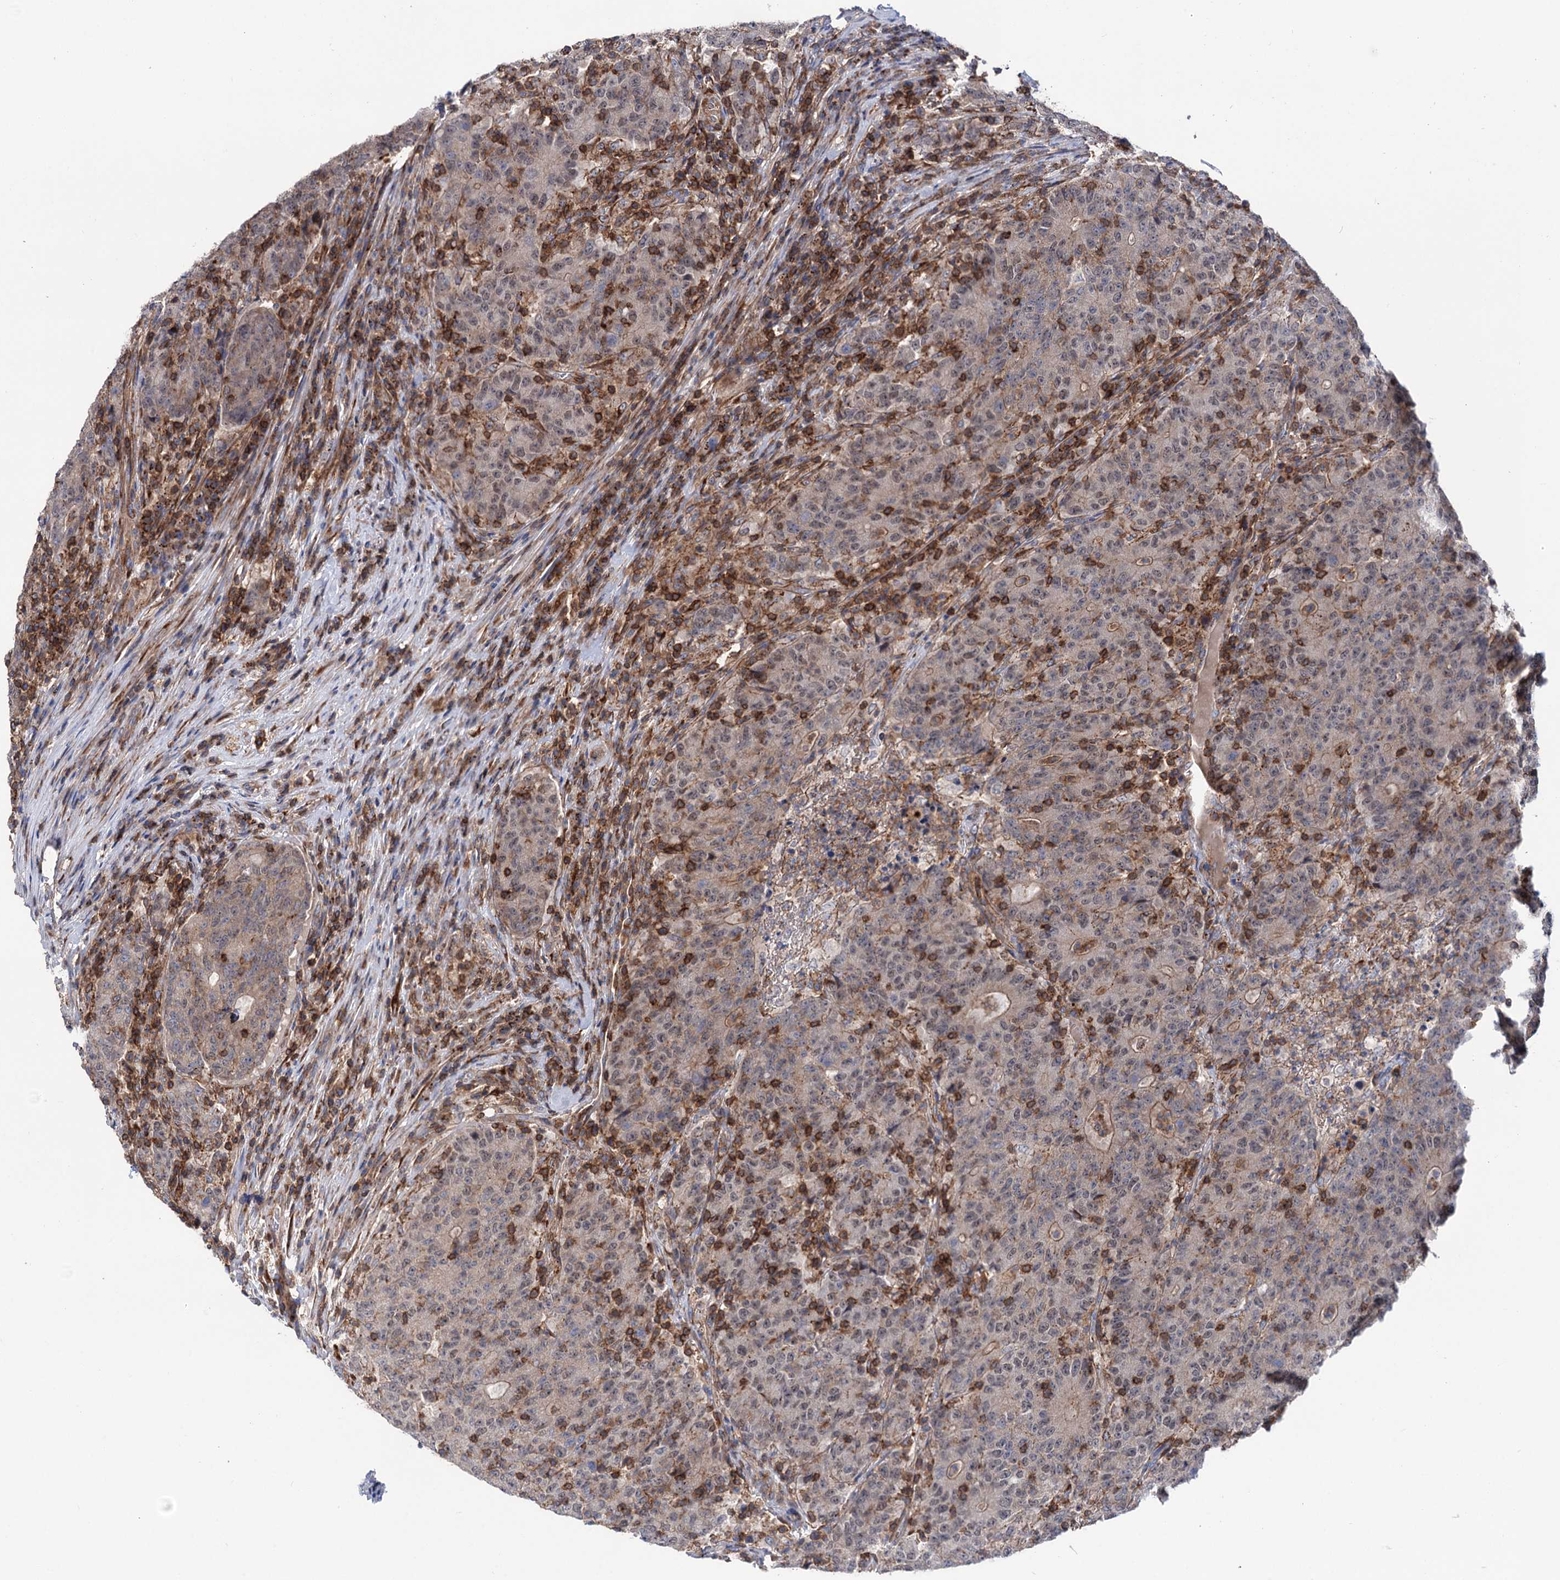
{"staining": {"intensity": "weak", "quantity": "25%-75%", "location": "cytoplasmic/membranous,nuclear"}, "tissue": "colorectal cancer", "cell_type": "Tumor cells", "image_type": "cancer", "snomed": [{"axis": "morphology", "description": "Adenocarcinoma, NOS"}, {"axis": "topography", "description": "Colon"}], "caption": "Human colorectal adenocarcinoma stained with a brown dye shows weak cytoplasmic/membranous and nuclear positive expression in approximately 25%-75% of tumor cells.", "gene": "DEF6", "patient": {"sex": "female", "age": 75}}